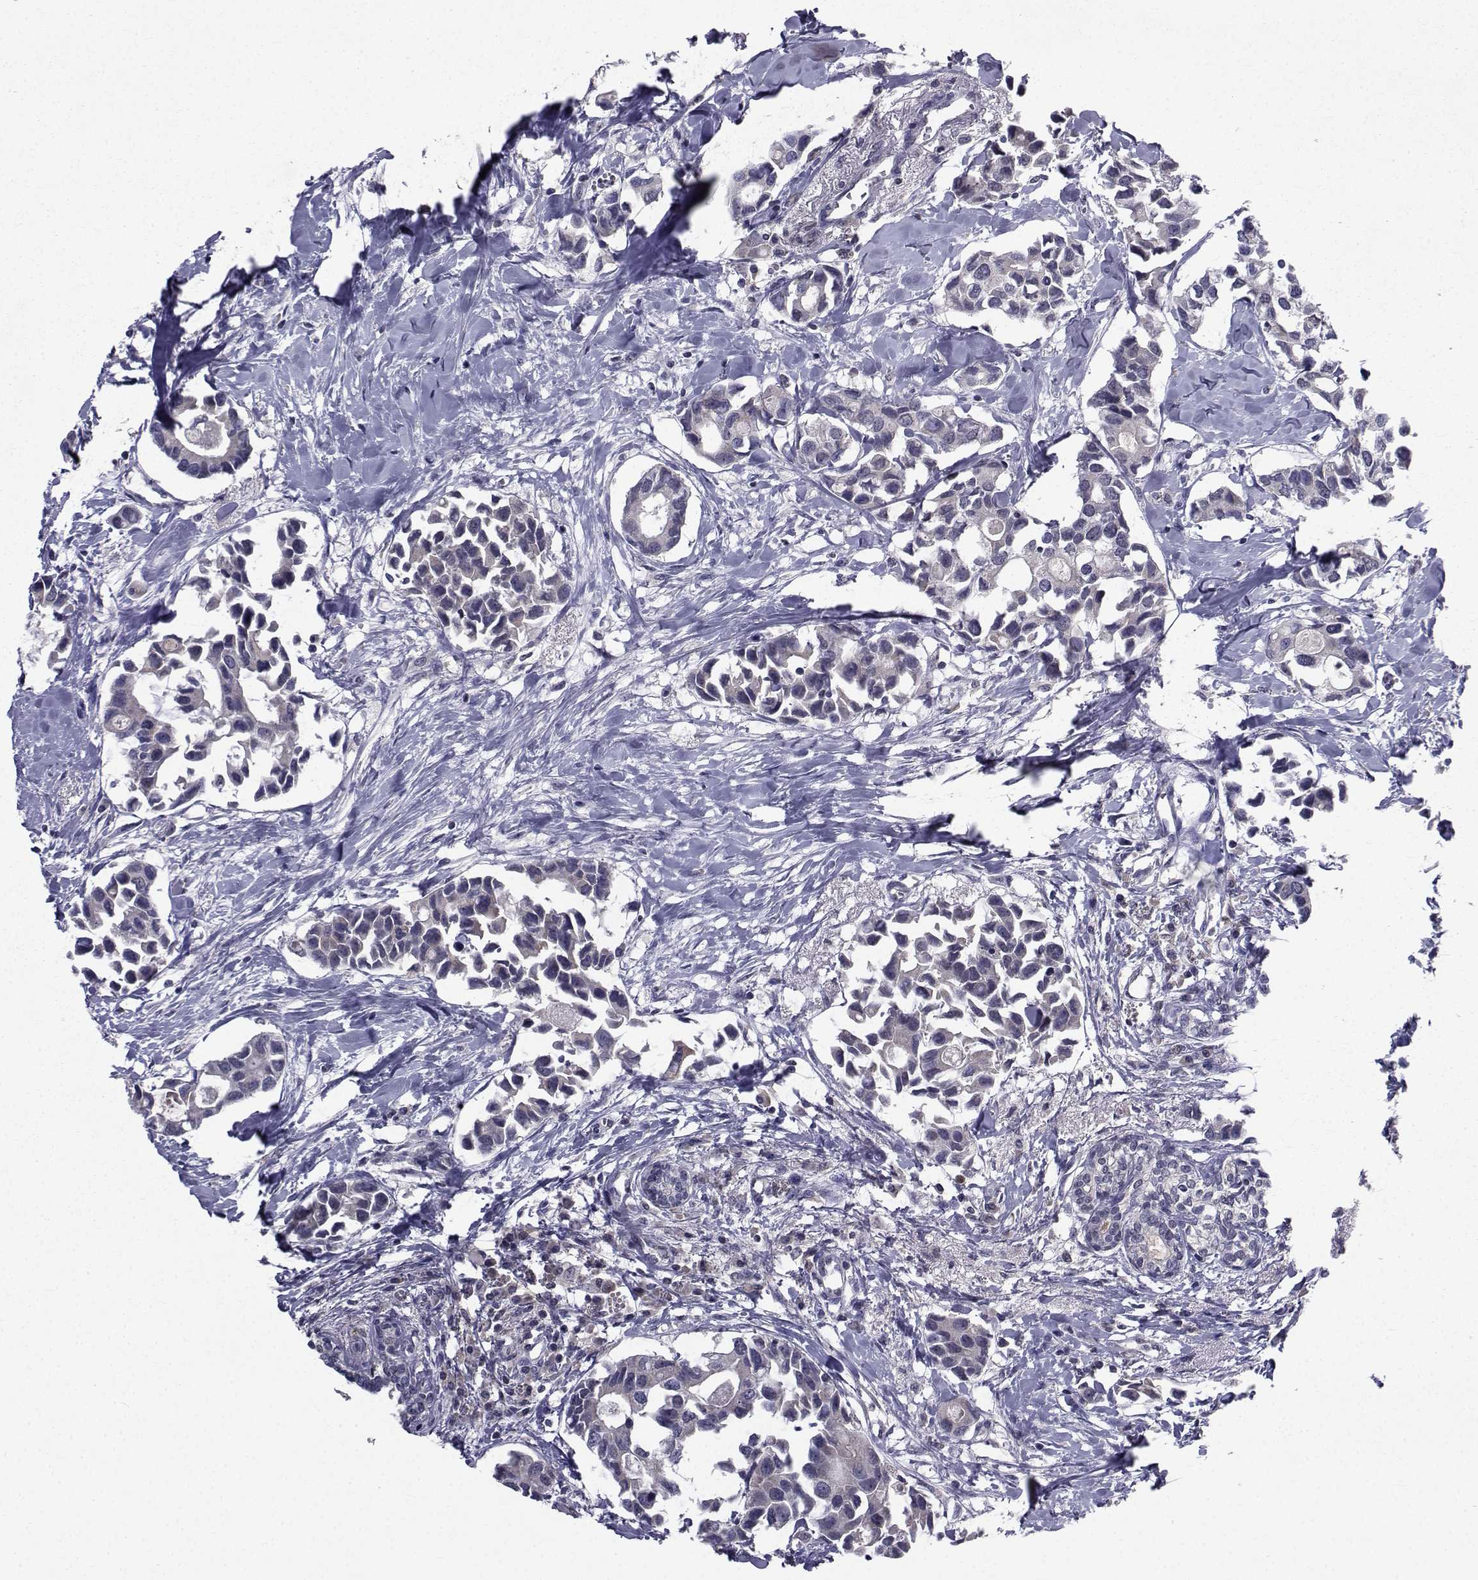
{"staining": {"intensity": "negative", "quantity": "none", "location": "none"}, "tissue": "breast cancer", "cell_type": "Tumor cells", "image_type": "cancer", "snomed": [{"axis": "morphology", "description": "Duct carcinoma"}, {"axis": "topography", "description": "Breast"}], "caption": "Immunohistochemistry (IHC) micrograph of neoplastic tissue: breast cancer stained with DAB exhibits no significant protein positivity in tumor cells.", "gene": "CYP2S1", "patient": {"sex": "female", "age": 83}}